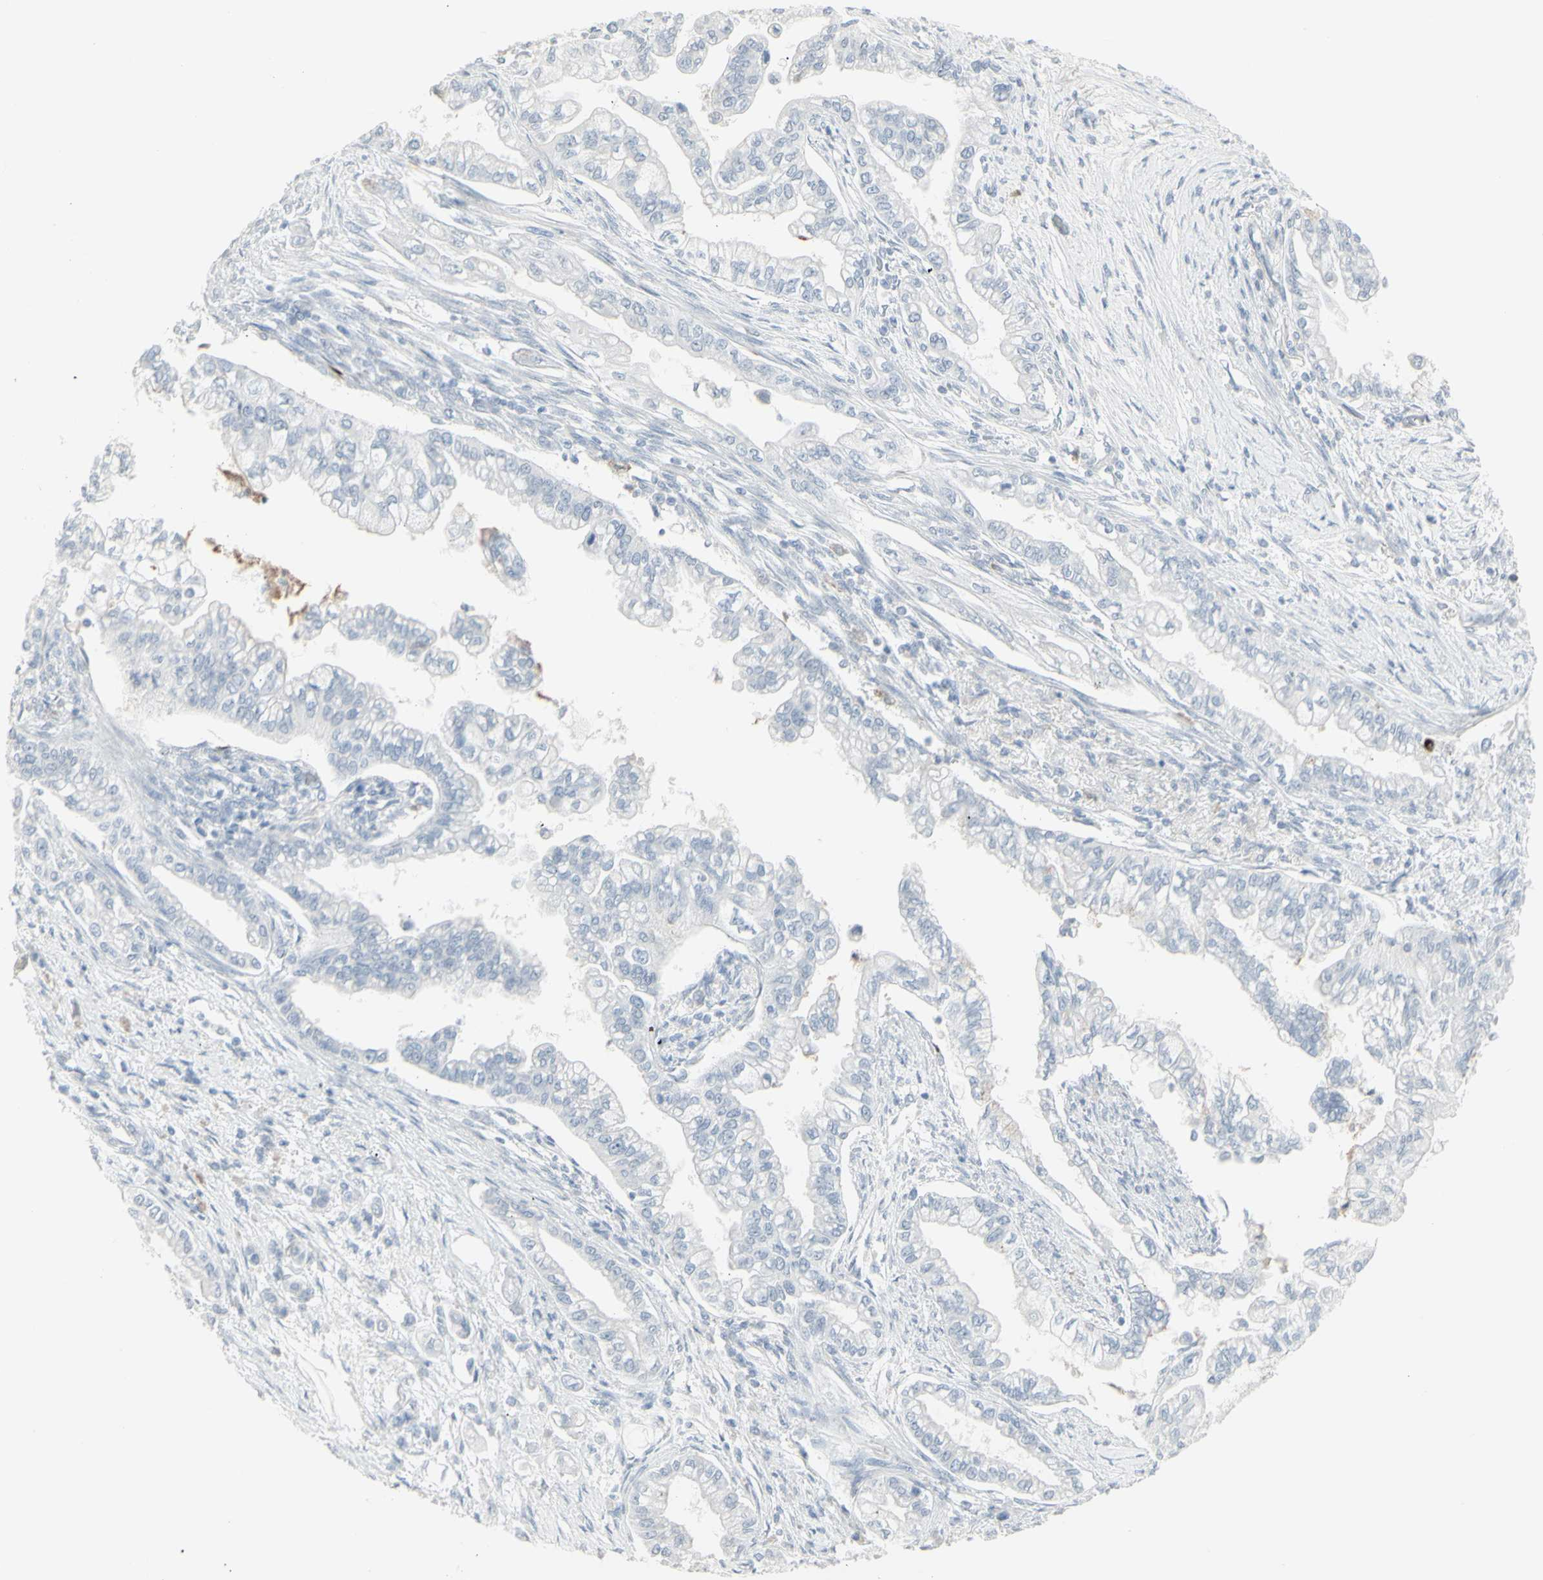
{"staining": {"intensity": "negative", "quantity": "none", "location": "none"}, "tissue": "pancreatic cancer", "cell_type": "Tumor cells", "image_type": "cancer", "snomed": [{"axis": "morphology", "description": "Normal tissue, NOS"}, {"axis": "topography", "description": "Pancreas"}], "caption": "Tumor cells show no significant protein expression in pancreatic cancer.", "gene": "YBX2", "patient": {"sex": "male", "age": 42}}